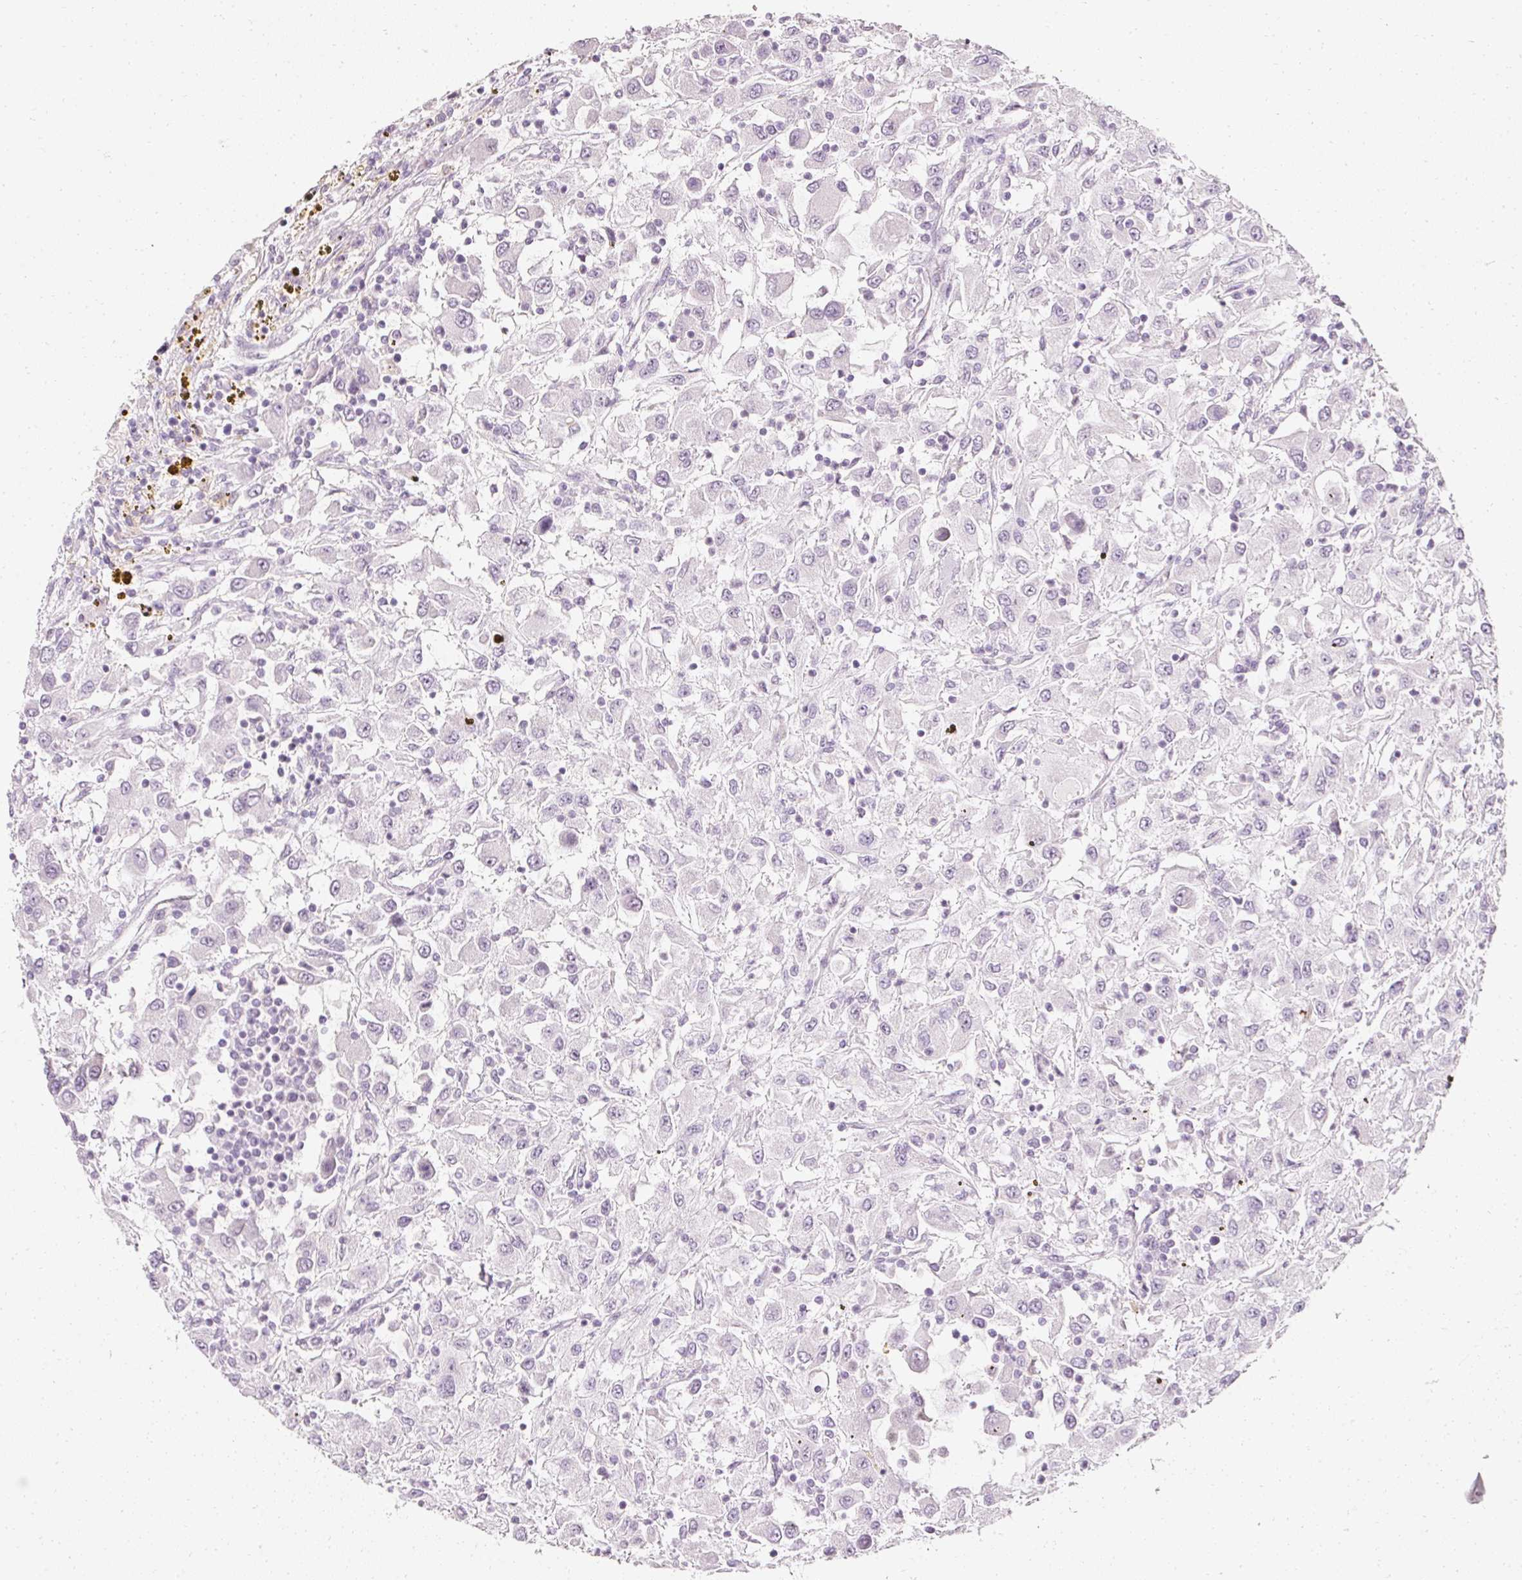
{"staining": {"intensity": "negative", "quantity": "none", "location": "none"}, "tissue": "renal cancer", "cell_type": "Tumor cells", "image_type": "cancer", "snomed": [{"axis": "morphology", "description": "Adenocarcinoma, NOS"}, {"axis": "topography", "description": "Kidney"}], "caption": "Immunohistochemistry (IHC) of renal adenocarcinoma displays no positivity in tumor cells.", "gene": "ELAVL3", "patient": {"sex": "female", "age": 67}}